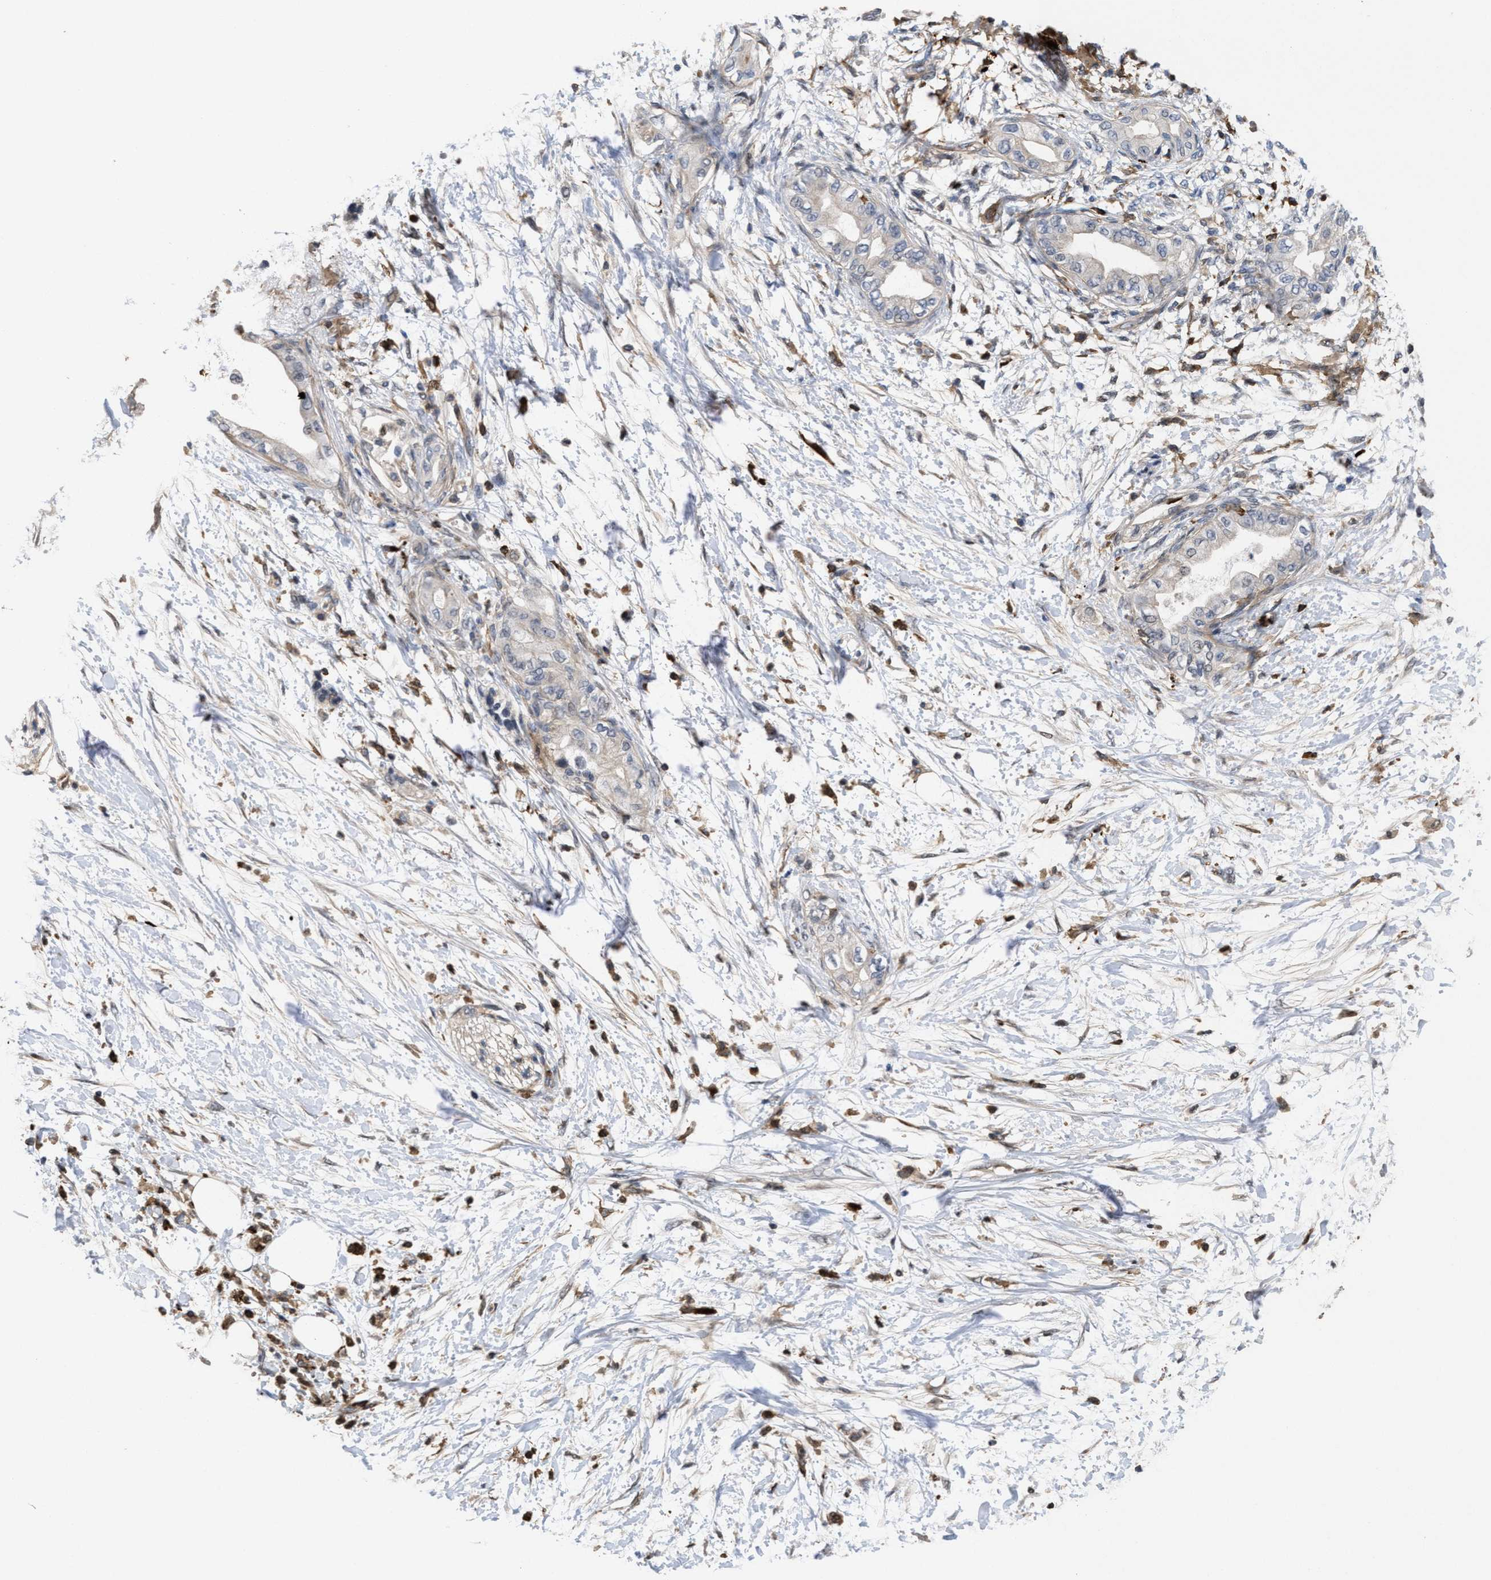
{"staining": {"intensity": "moderate", "quantity": ">75%", "location": "cytoplasmic/membranous"}, "tissue": "adipose tissue", "cell_type": "Adipocytes", "image_type": "normal", "snomed": [{"axis": "morphology", "description": "Normal tissue, NOS"}, {"axis": "morphology", "description": "Adenocarcinoma, NOS"}, {"axis": "topography", "description": "Duodenum"}, {"axis": "topography", "description": "Peripheral nerve tissue"}], "caption": "IHC of benign adipose tissue shows medium levels of moderate cytoplasmic/membranous positivity in about >75% of adipocytes.", "gene": "PTPRE", "patient": {"sex": "female", "age": 60}}